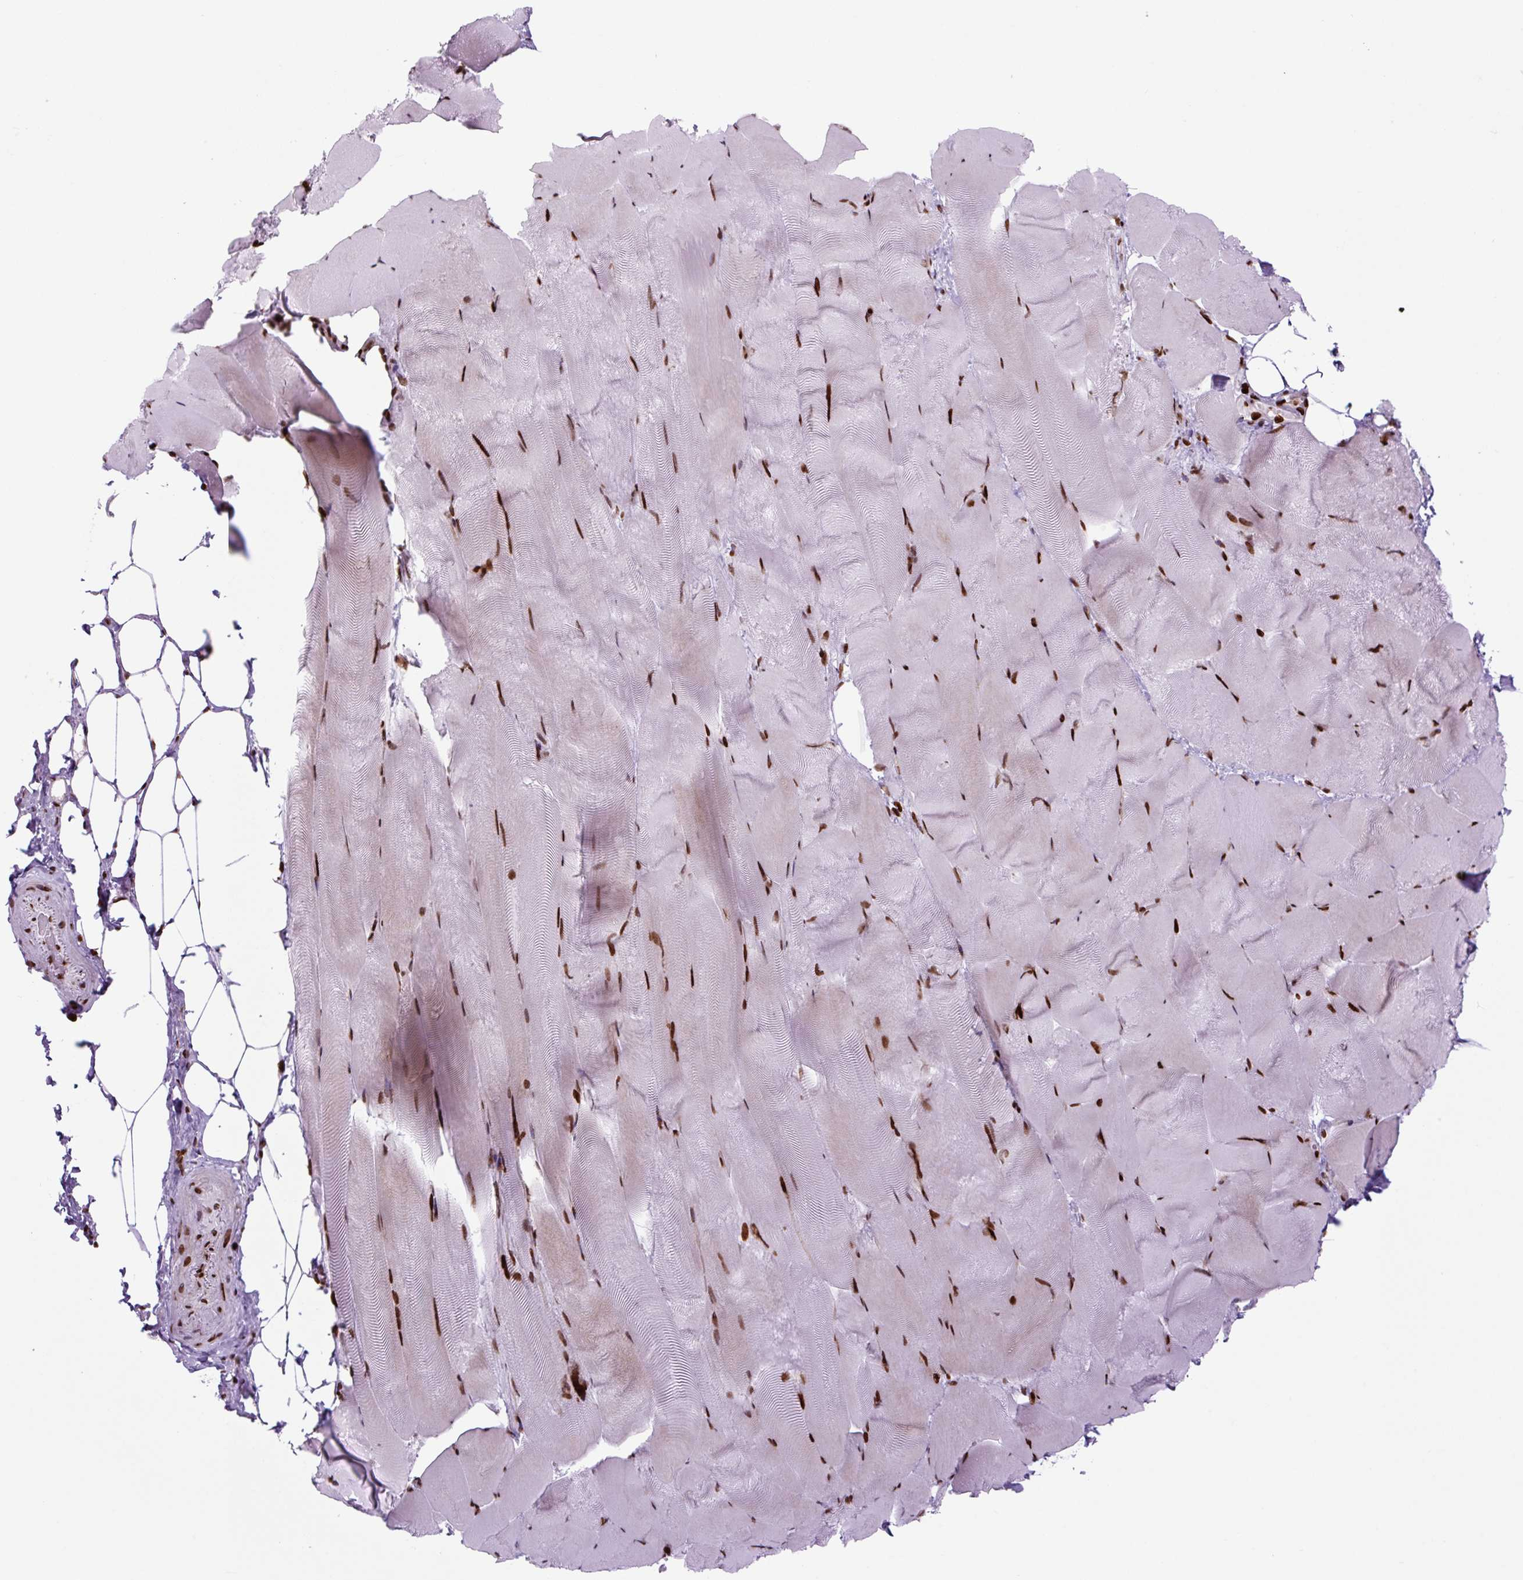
{"staining": {"intensity": "strong", "quantity": "25%-75%", "location": "nuclear"}, "tissue": "skeletal muscle", "cell_type": "Myocytes", "image_type": "normal", "snomed": [{"axis": "morphology", "description": "Normal tissue, NOS"}, {"axis": "topography", "description": "Skeletal muscle"}], "caption": "DAB (3,3'-diaminobenzidine) immunohistochemical staining of unremarkable skeletal muscle reveals strong nuclear protein staining in approximately 25%-75% of myocytes. (DAB (3,3'-diaminobenzidine) IHC with brightfield microscopy, high magnification).", "gene": "H1", "patient": {"sex": "female", "age": 64}}